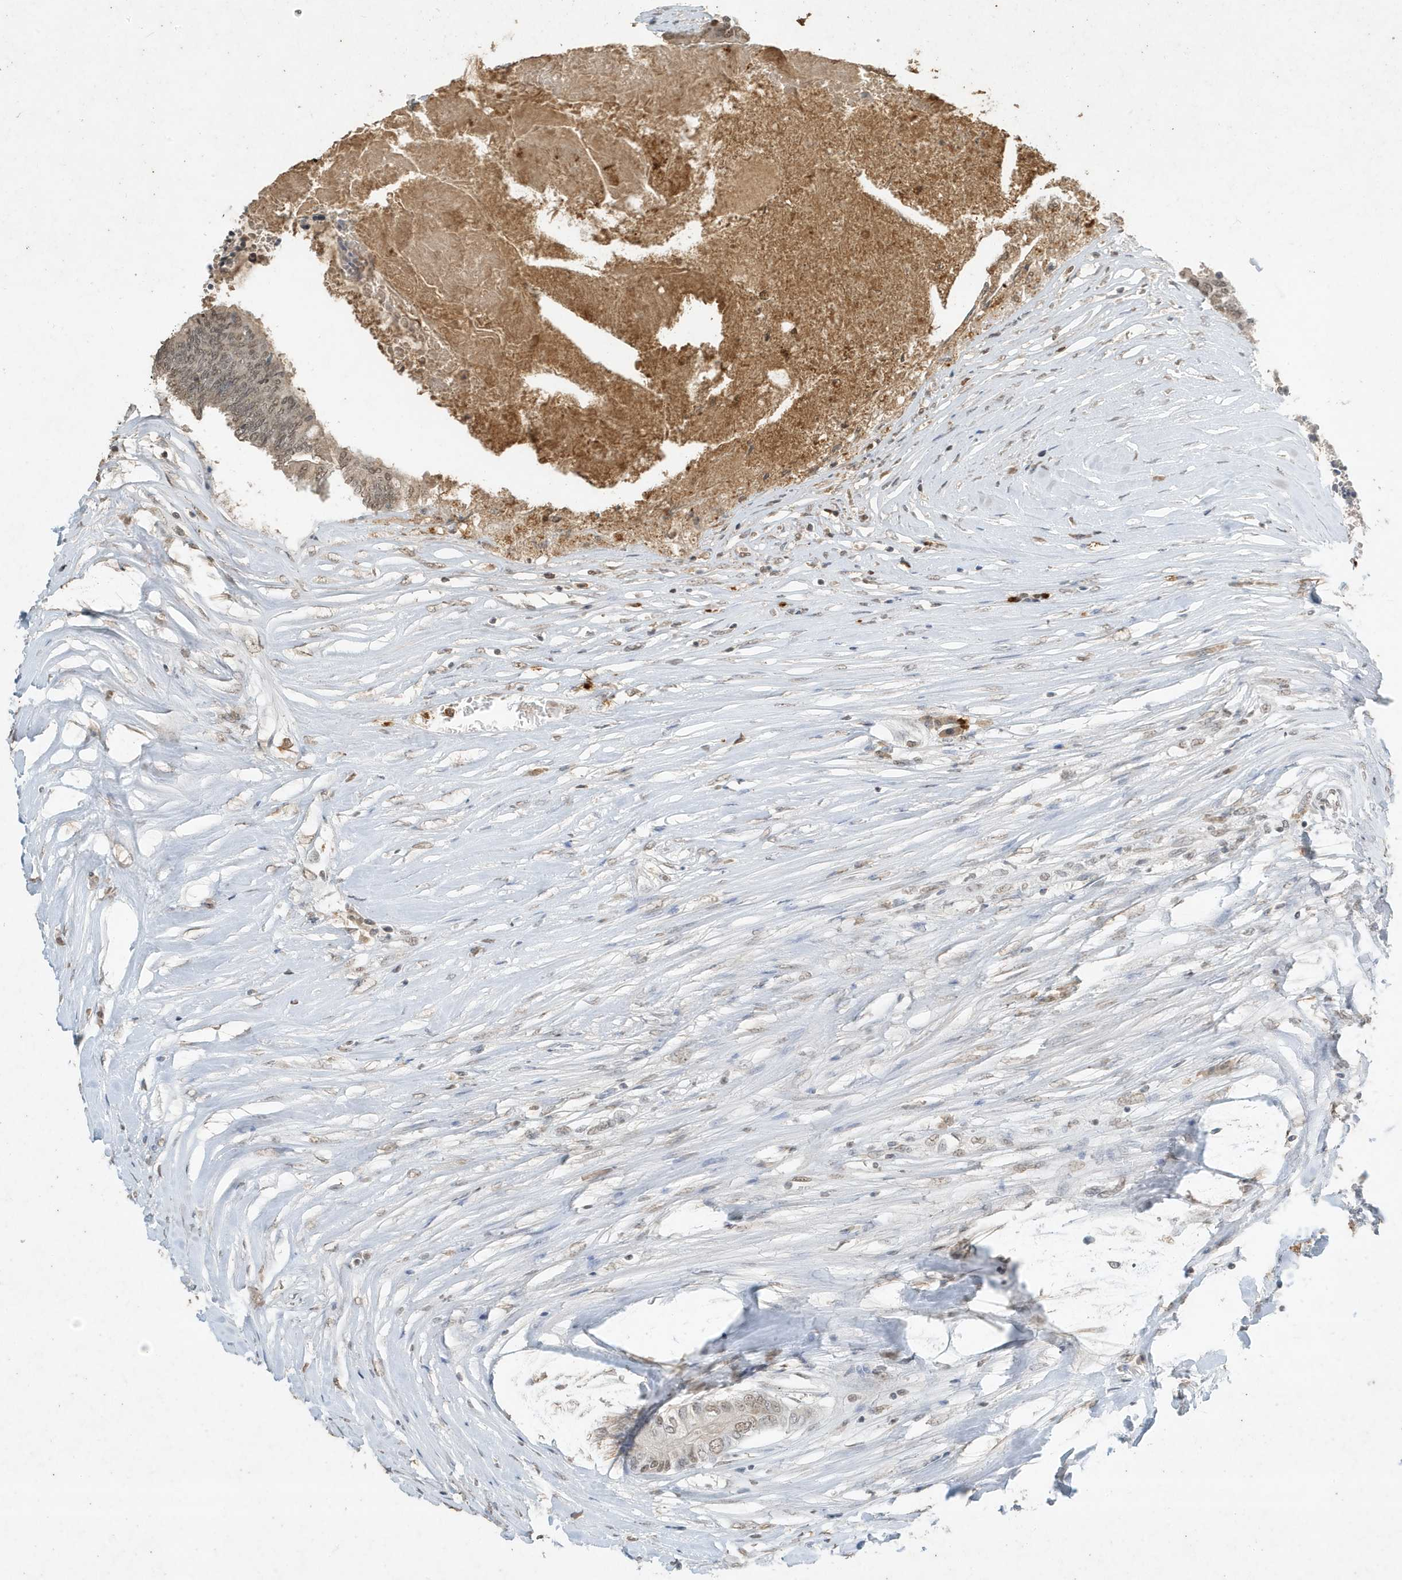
{"staining": {"intensity": "weak", "quantity": ">75%", "location": "nuclear"}, "tissue": "colorectal cancer", "cell_type": "Tumor cells", "image_type": "cancer", "snomed": [{"axis": "morphology", "description": "Adenocarcinoma, NOS"}, {"axis": "topography", "description": "Rectum"}], "caption": "Immunohistochemical staining of colorectal cancer displays low levels of weak nuclear expression in about >75% of tumor cells.", "gene": "DEFA1", "patient": {"sex": "male", "age": 63}}